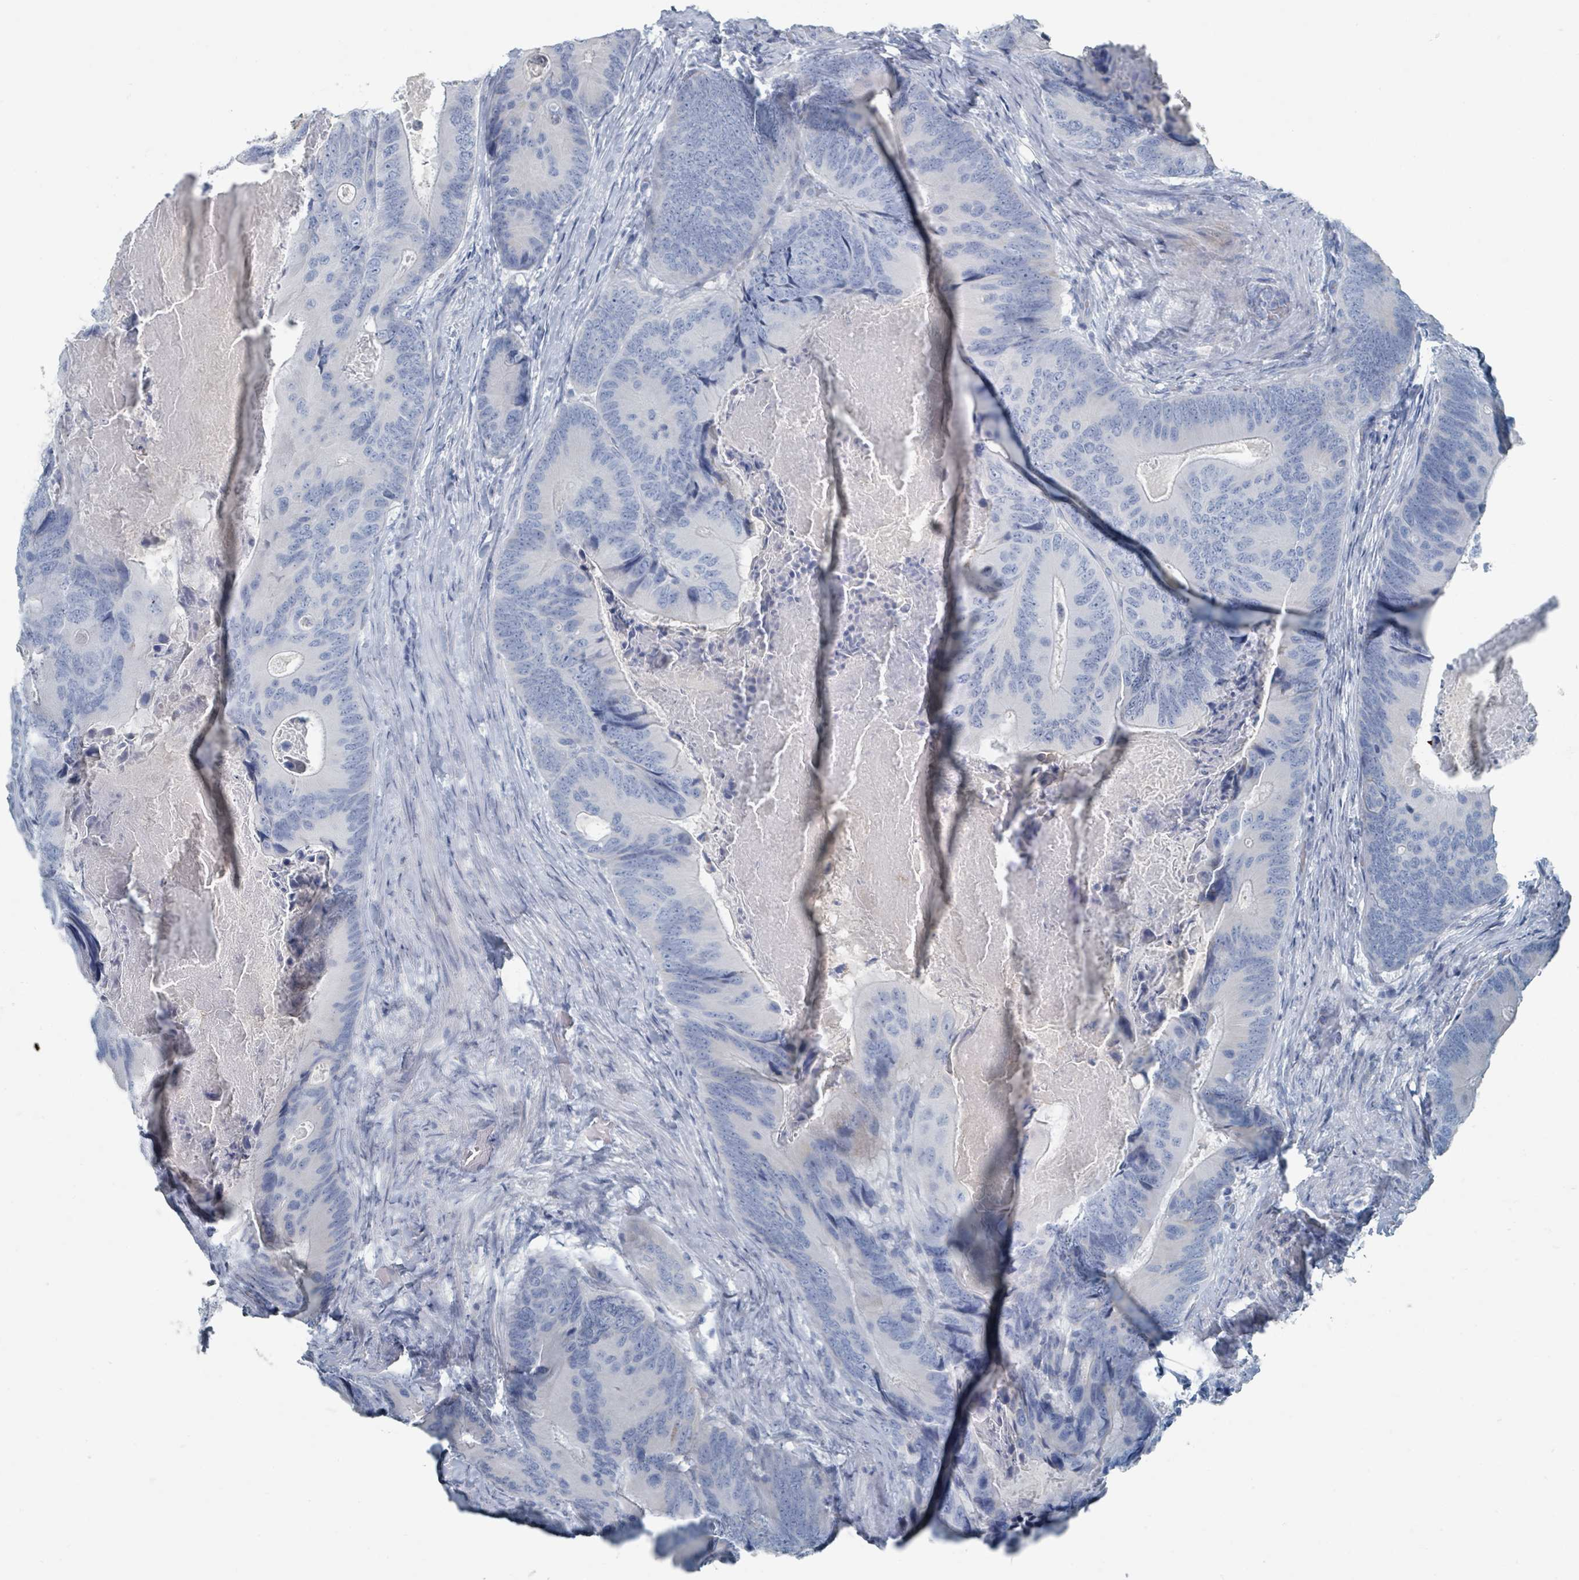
{"staining": {"intensity": "negative", "quantity": "none", "location": "none"}, "tissue": "colorectal cancer", "cell_type": "Tumor cells", "image_type": "cancer", "snomed": [{"axis": "morphology", "description": "Adenocarcinoma, NOS"}, {"axis": "topography", "description": "Colon"}], "caption": "High power microscopy photomicrograph of an IHC micrograph of colorectal cancer (adenocarcinoma), revealing no significant expression in tumor cells.", "gene": "GAMT", "patient": {"sex": "male", "age": 84}}